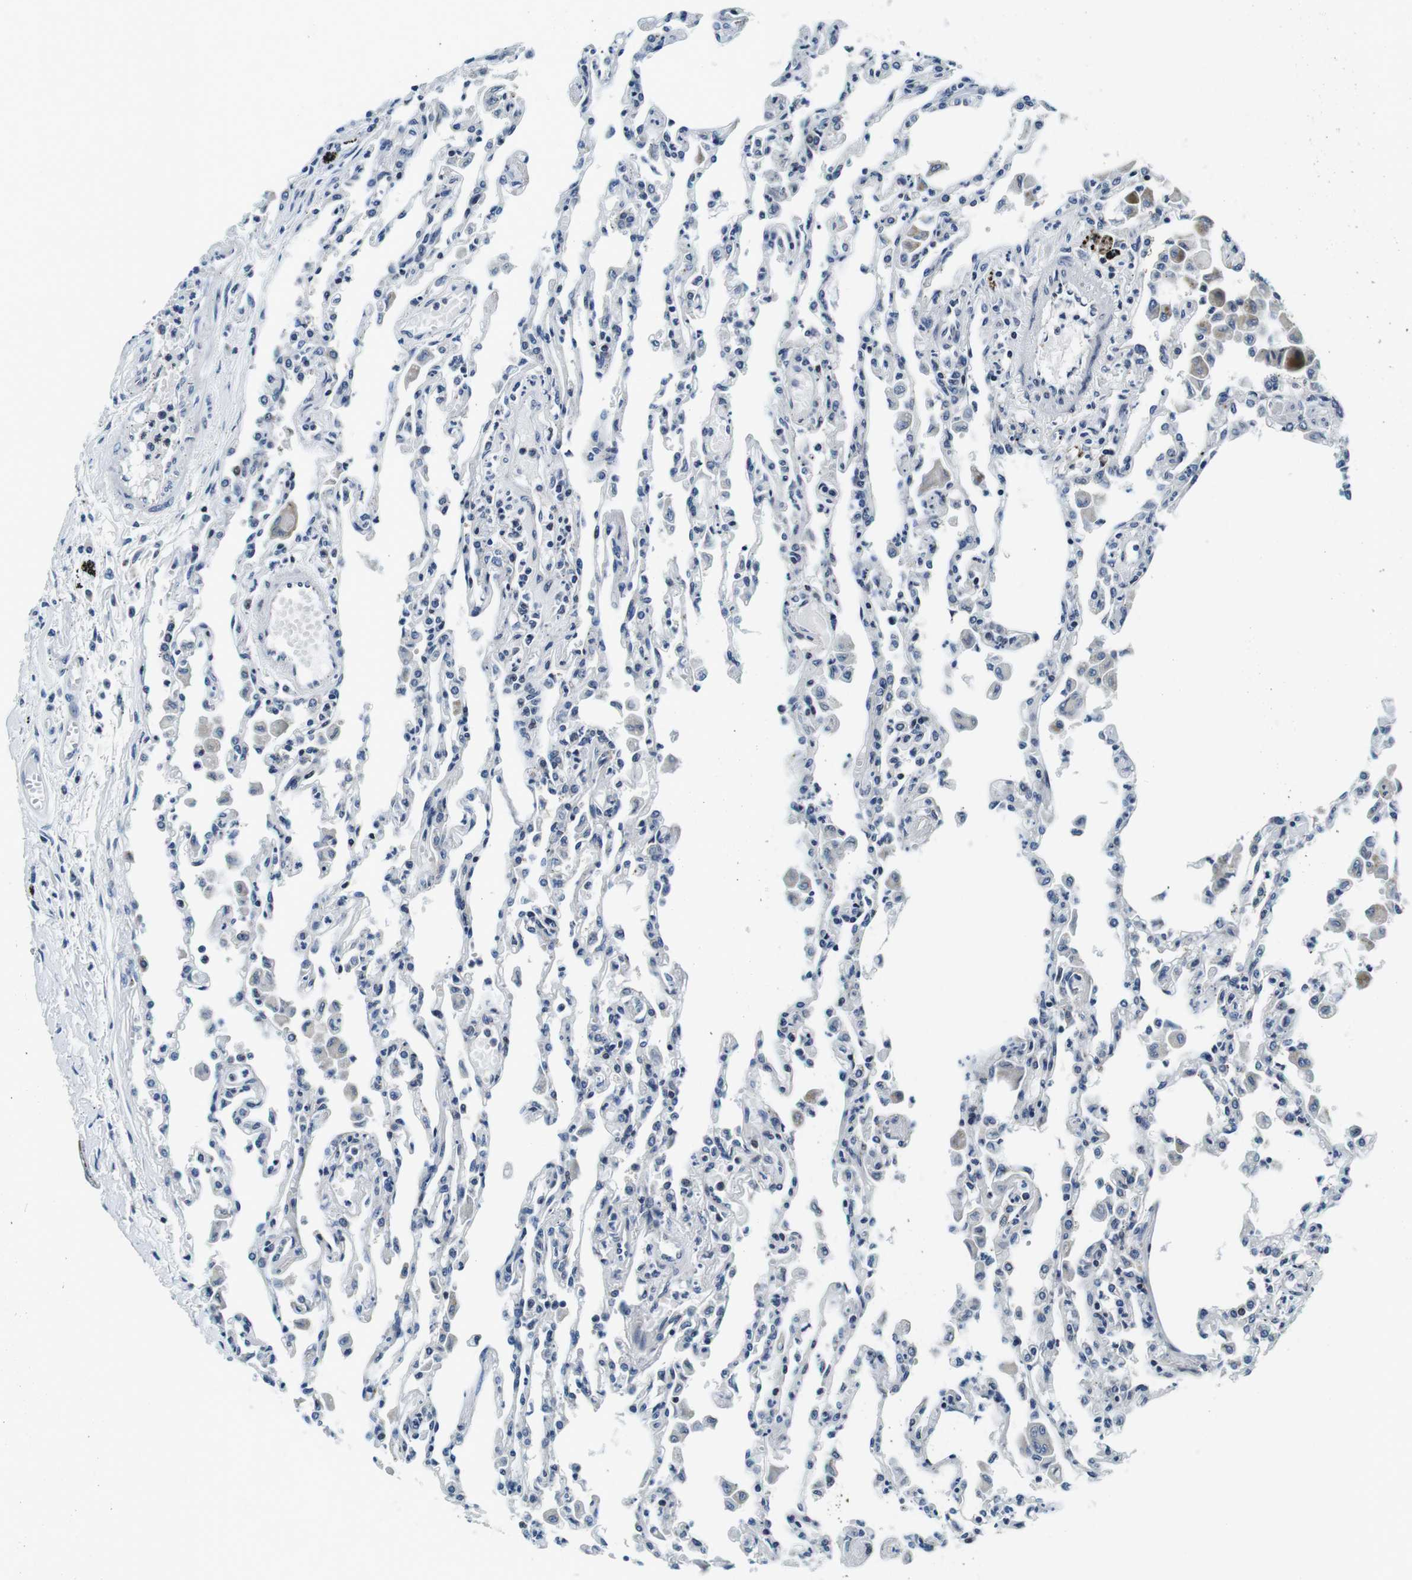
{"staining": {"intensity": "negative", "quantity": "none", "location": "none"}, "tissue": "lung", "cell_type": "Alveolar cells", "image_type": "normal", "snomed": [{"axis": "morphology", "description": "Normal tissue, NOS"}, {"axis": "topography", "description": "Bronchus"}, {"axis": "topography", "description": "Lung"}], "caption": "Benign lung was stained to show a protein in brown. There is no significant positivity in alveolar cells. (Brightfield microscopy of DAB IHC at high magnification).", "gene": "FAR2", "patient": {"sex": "female", "age": 49}}